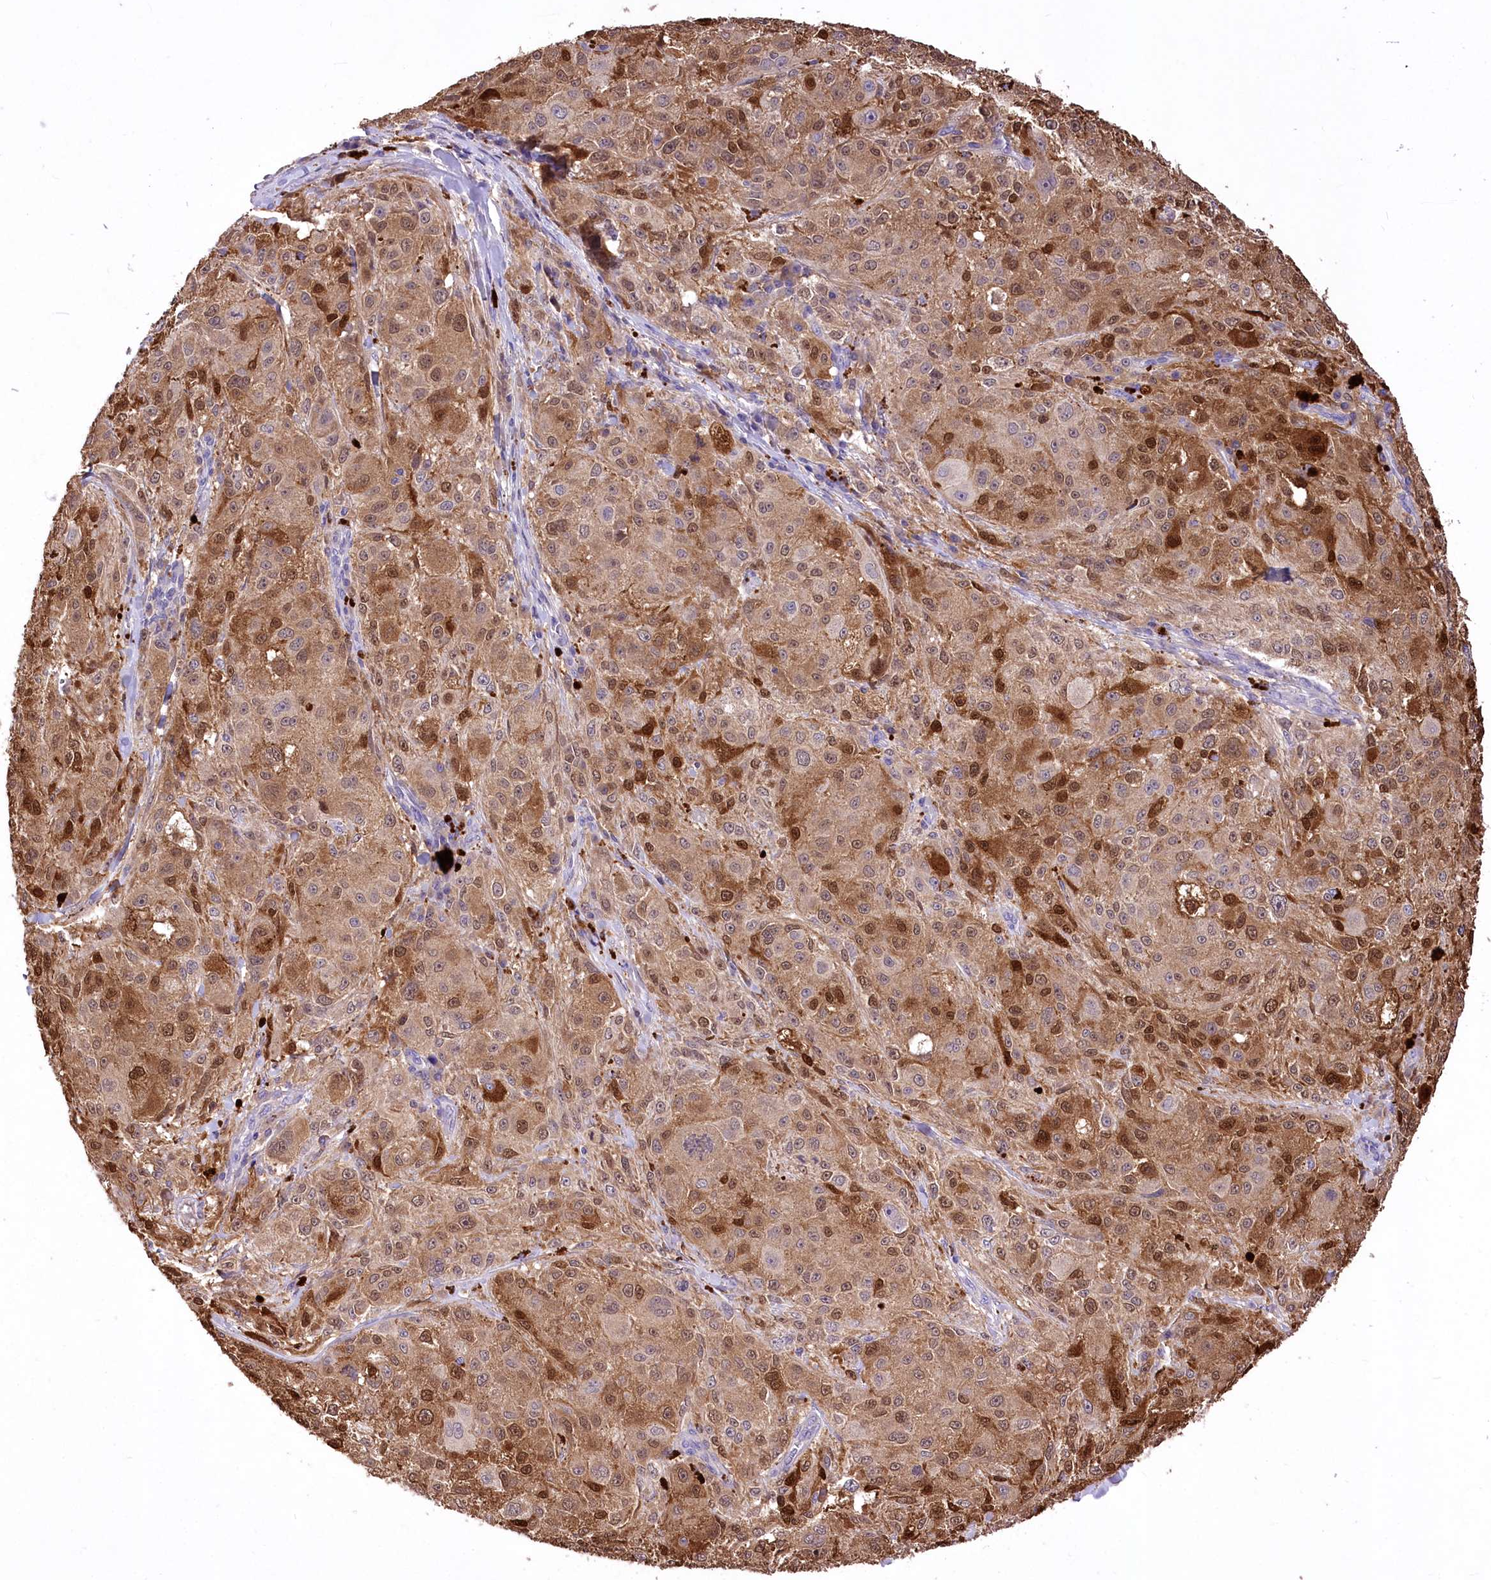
{"staining": {"intensity": "moderate", "quantity": ">75%", "location": "cytoplasmic/membranous,nuclear"}, "tissue": "melanoma", "cell_type": "Tumor cells", "image_type": "cancer", "snomed": [{"axis": "morphology", "description": "Necrosis, NOS"}, {"axis": "morphology", "description": "Malignant melanoma, NOS"}, {"axis": "topography", "description": "Skin"}], "caption": "About >75% of tumor cells in human melanoma show moderate cytoplasmic/membranous and nuclear protein expression as visualized by brown immunohistochemical staining.", "gene": "PCYOX1L", "patient": {"sex": "female", "age": 87}}